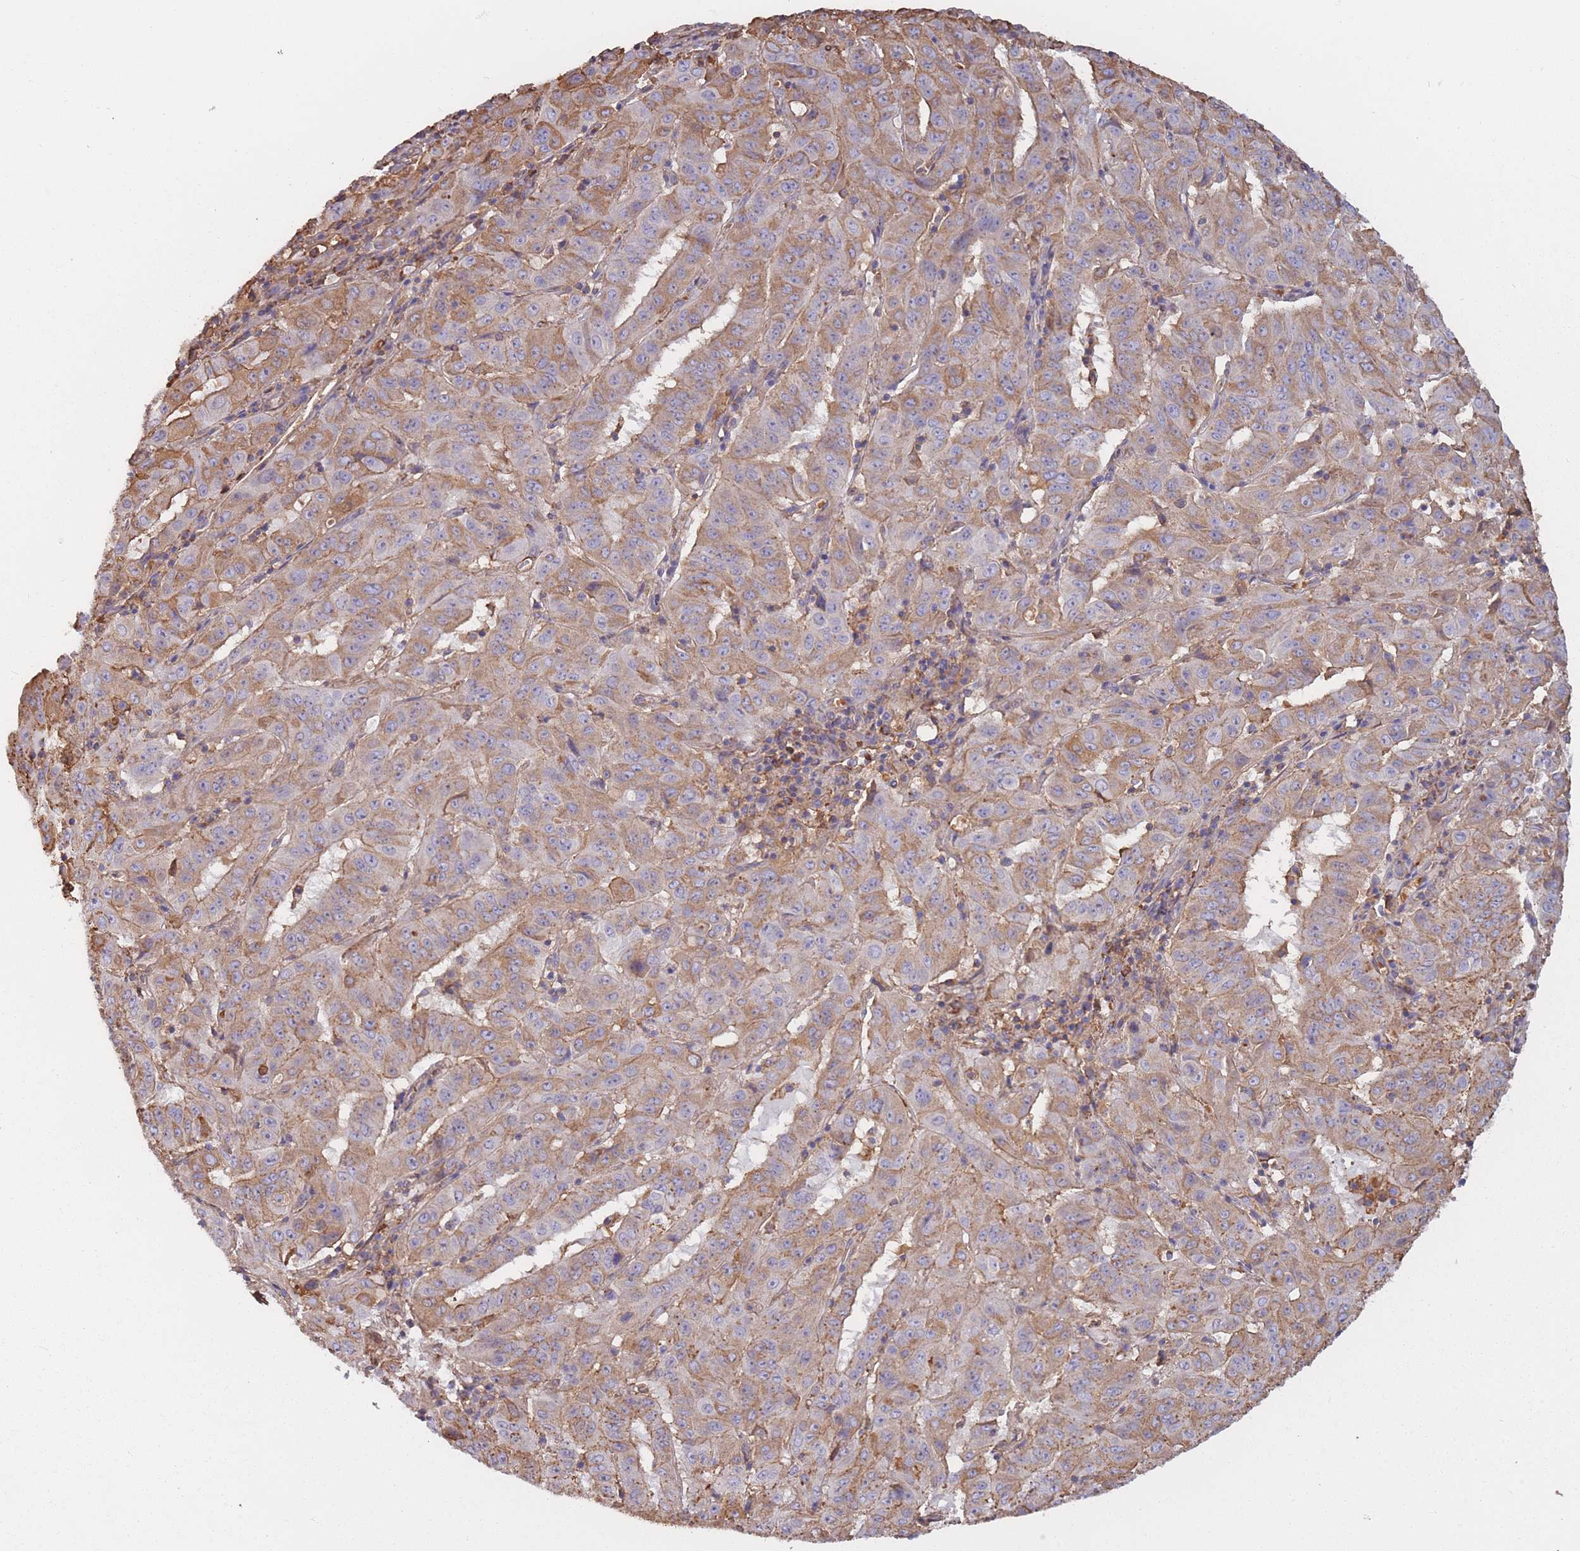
{"staining": {"intensity": "moderate", "quantity": "25%-75%", "location": "cytoplasmic/membranous"}, "tissue": "pancreatic cancer", "cell_type": "Tumor cells", "image_type": "cancer", "snomed": [{"axis": "morphology", "description": "Adenocarcinoma, NOS"}, {"axis": "topography", "description": "Pancreas"}], "caption": "Approximately 25%-75% of tumor cells in human adenocarcinoma (pancreatic) show moderate cytoplasmic/membranous protein positivity as visualized by brown immunohistochemical staining.", "gene": "KAT2A", "patient": {"sex": "male", "age": 63}}